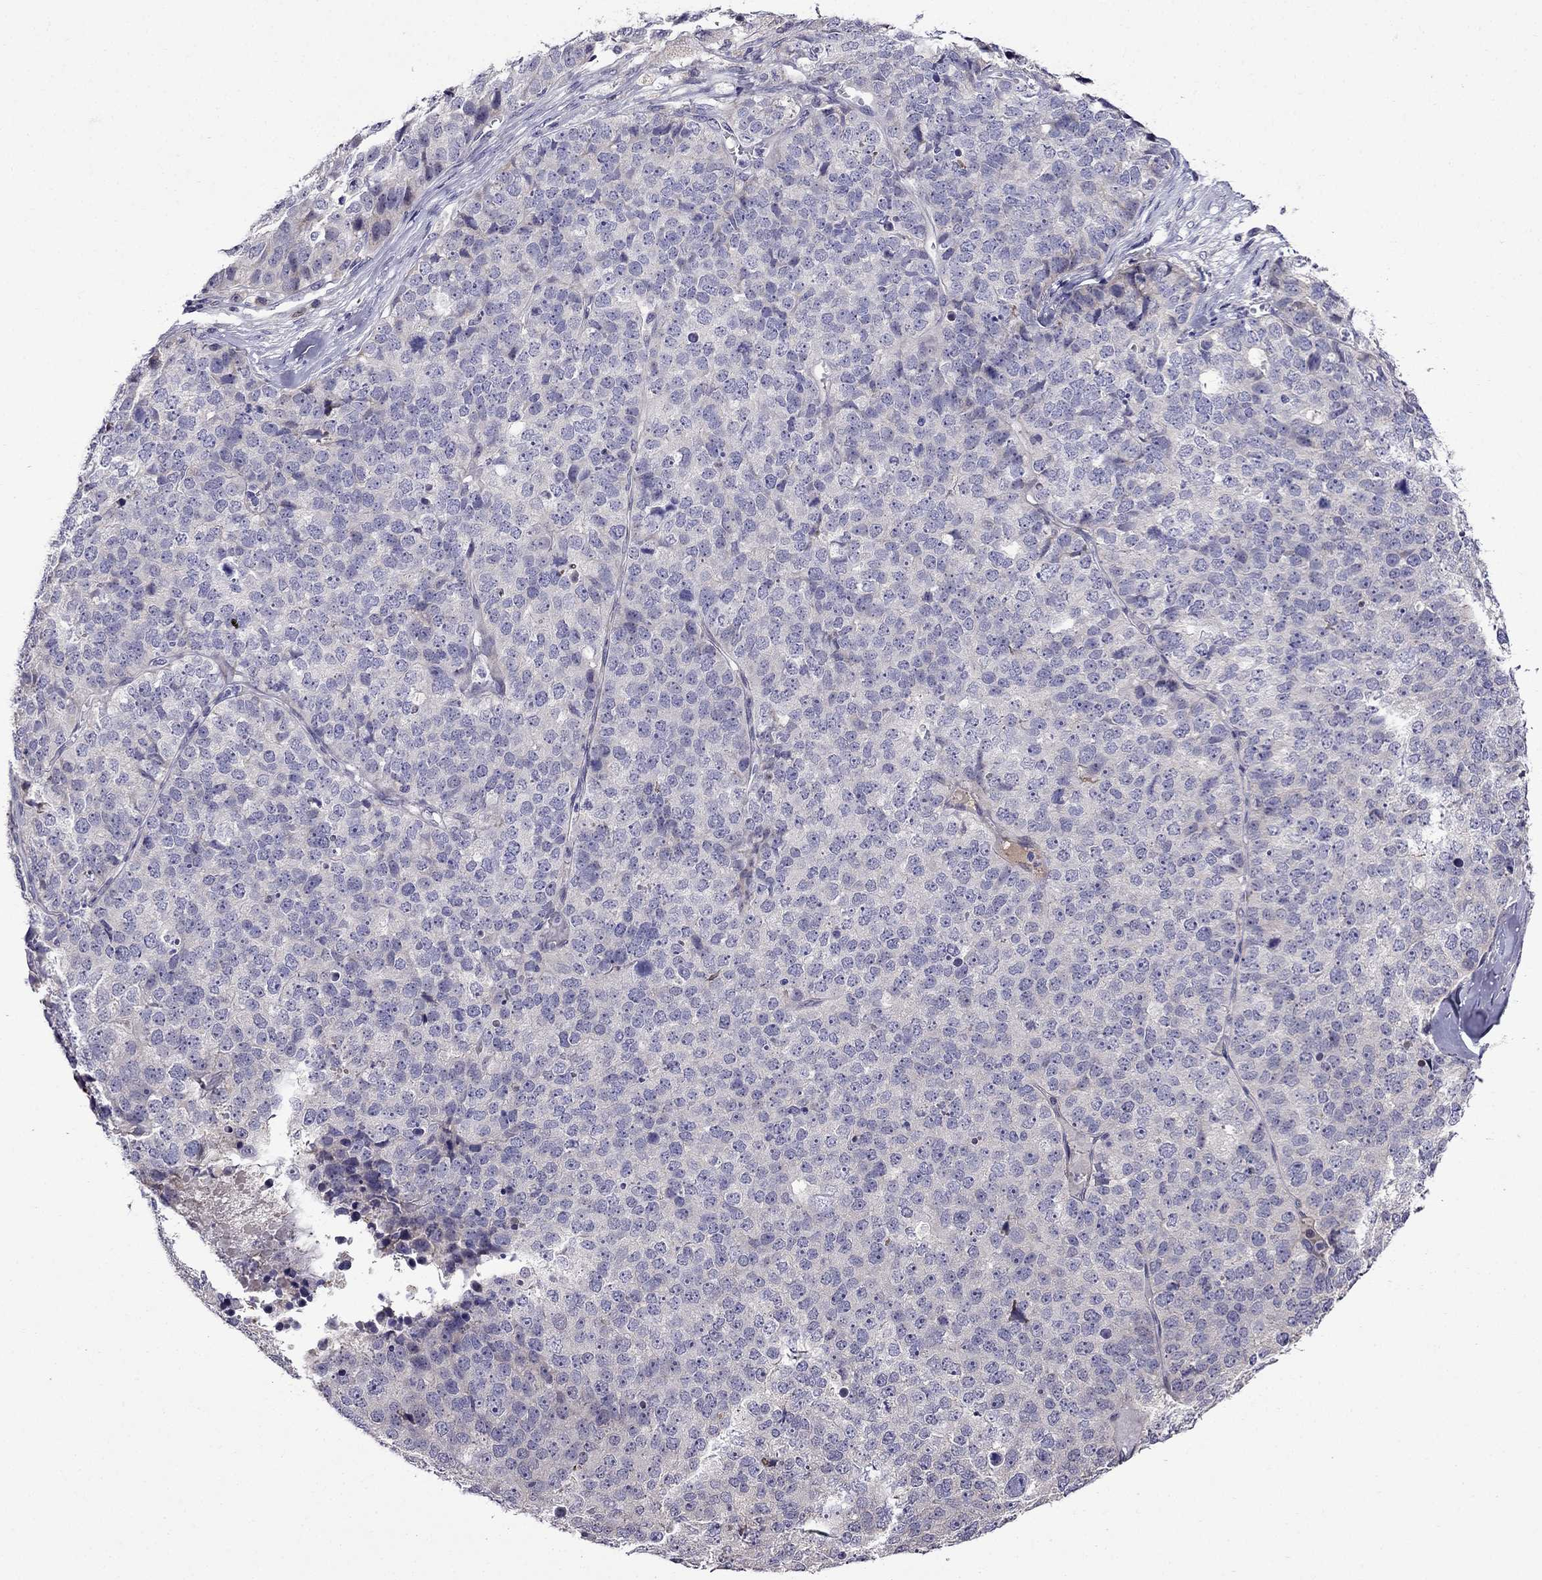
{"staining": {"intensity": "negative", "quantity": "none", "location": "none"}, "tissue": "stomach cancer", "cell_type": "Tumor cells", "image_type": "cancer", "snomed": [{"axis": "morphology", "description": "Adenocarcinoma, NOS"}, {"axis": "topography", "description": "Stomach"}], "caption": "A micrograph of adenocarcinoma (stomach) stained for a protein displays no brown staining in tumor cells.", "gene": "PI16", "patient": {"sex": "male", "age": 69}}